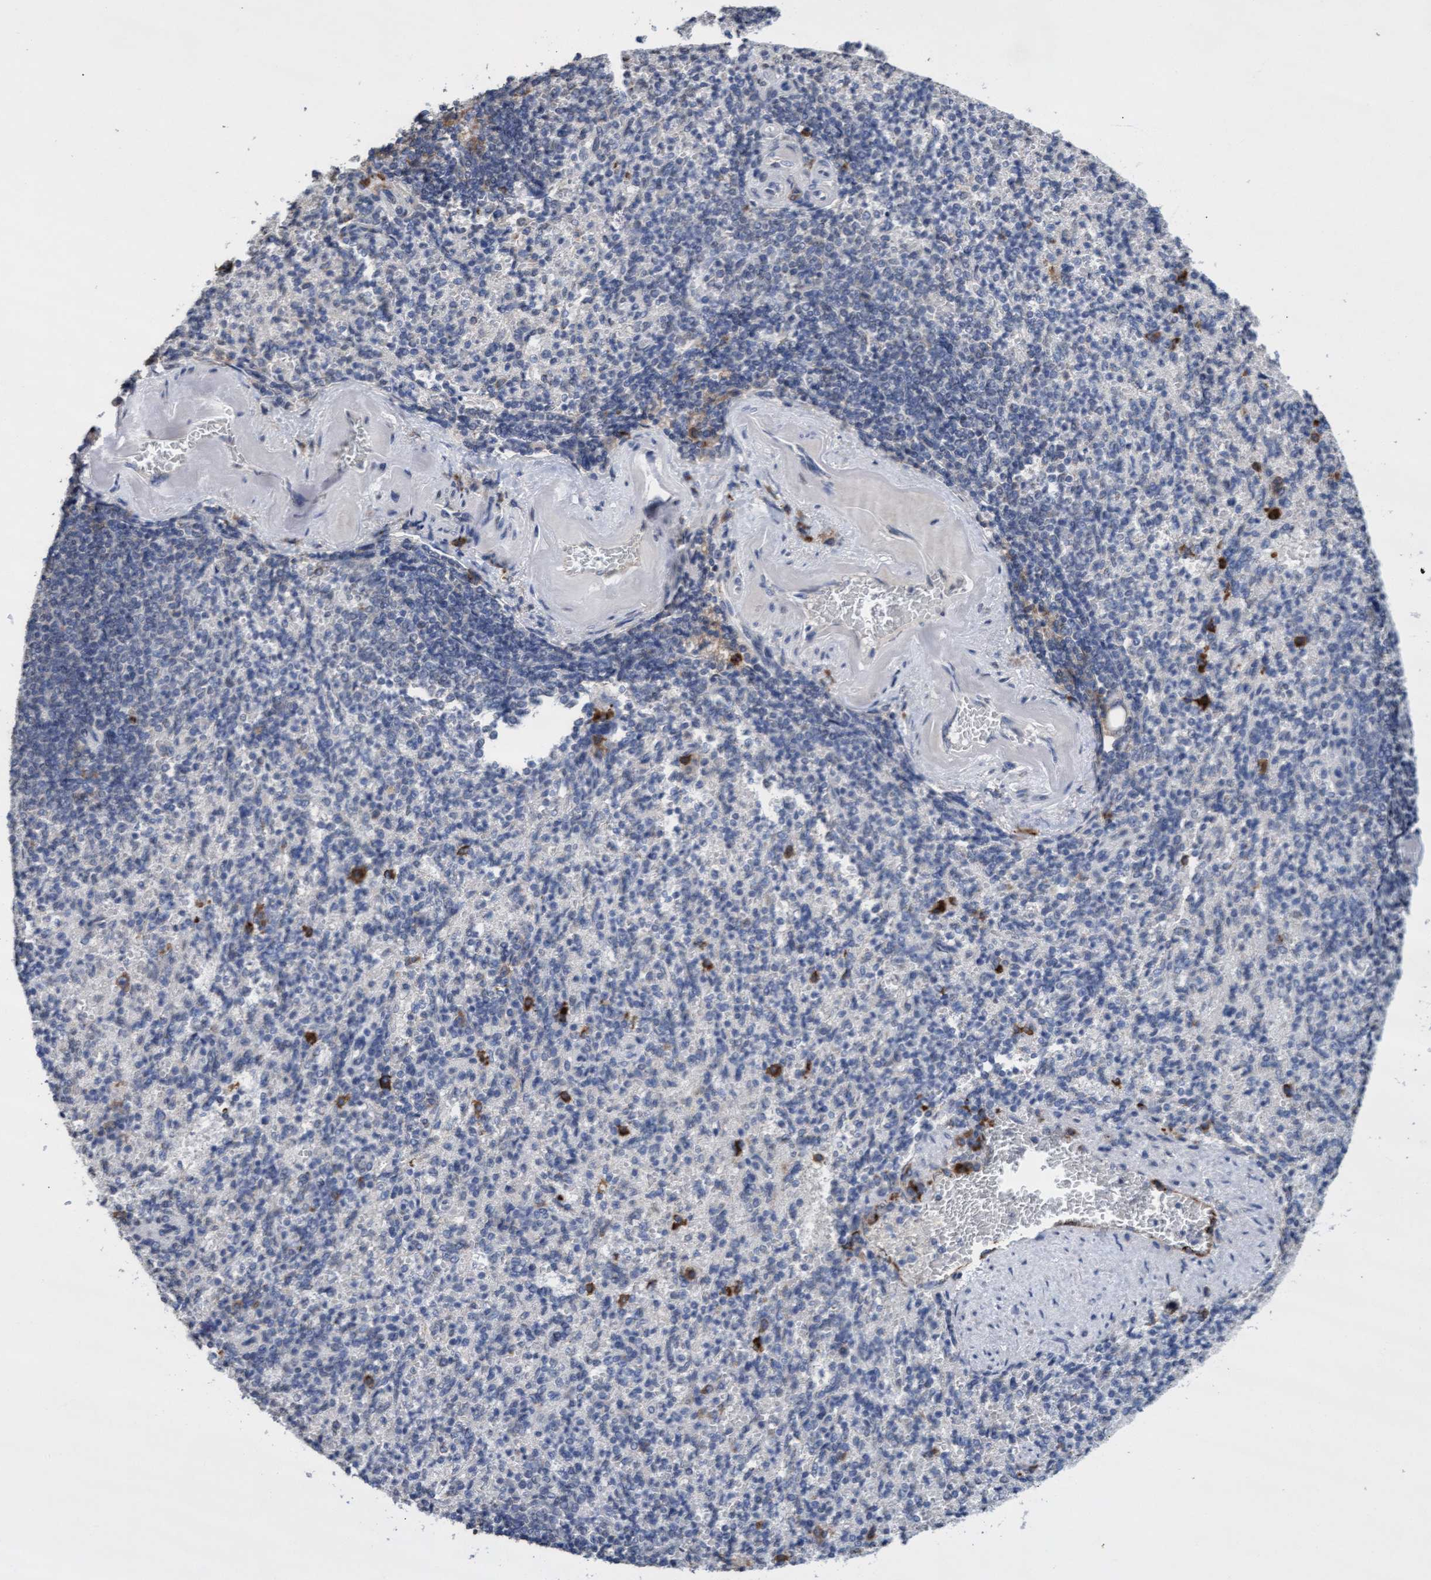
{"staining": {"intensity": "weak", "quantity": "<25%", "location": "cytoplasmic/membranous"}, "tissue": "spleen", "cell_type": "Cells in red pulp", "image_type": "normal", "snomed": [{"axis": "morphology", "description": "Normal tissue, NOS"}, {"axis": "topography", "description": "Spleen"}], "caption": "There is no significant positivity in cells in red pulp of spleen. (Brightfield microscopy of DAB immunohistochemistry (IHC) at high magnification).", "gene": "GPR39", "patient": {"sex": "female", "age": 74}}